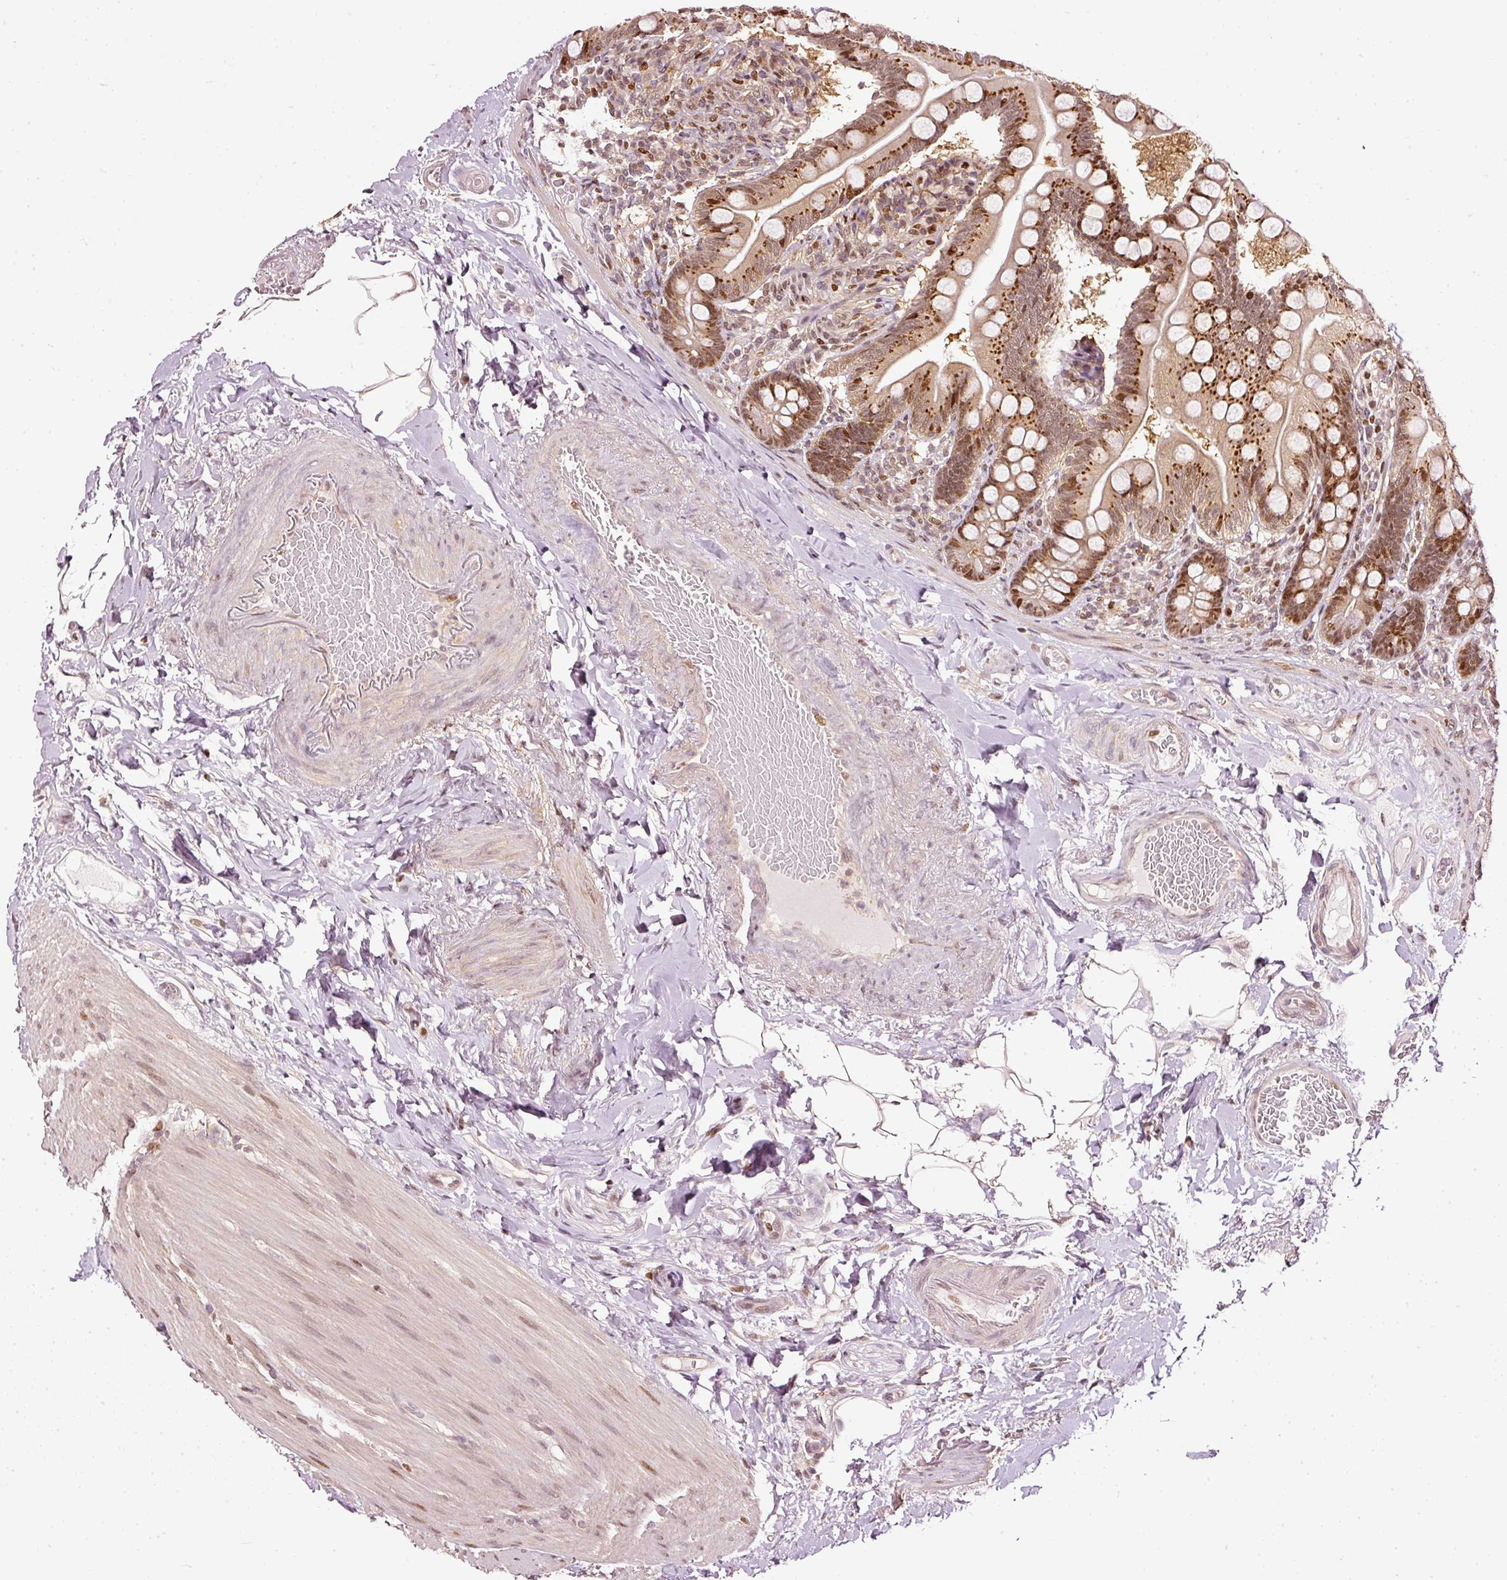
{"staining": {"intensity": "strong", "quantity": ">75%", "location": "cytoplasmic/membranous,nuclear"}, "tissue": "small intestine", "cell_type": "Glandular cells", "image_type": "normal", "snomed": [{"axis": "morphology", "description": "Normal tissue, NOS"}, {"axis": "topography", "description": "Small intestine"}], "caption": "Immunohistochemistry (DAB (3,3'-diaminobenzidine)) staining of normal small intestine displays strong cytoplasmic/membranous,nuclear protein positivity in about >75% of glandular cells. (IHC, brightfield microscopy, high magnification).", "gene": "ZNF778", "patient": {"sex": "female", "age": 64}}